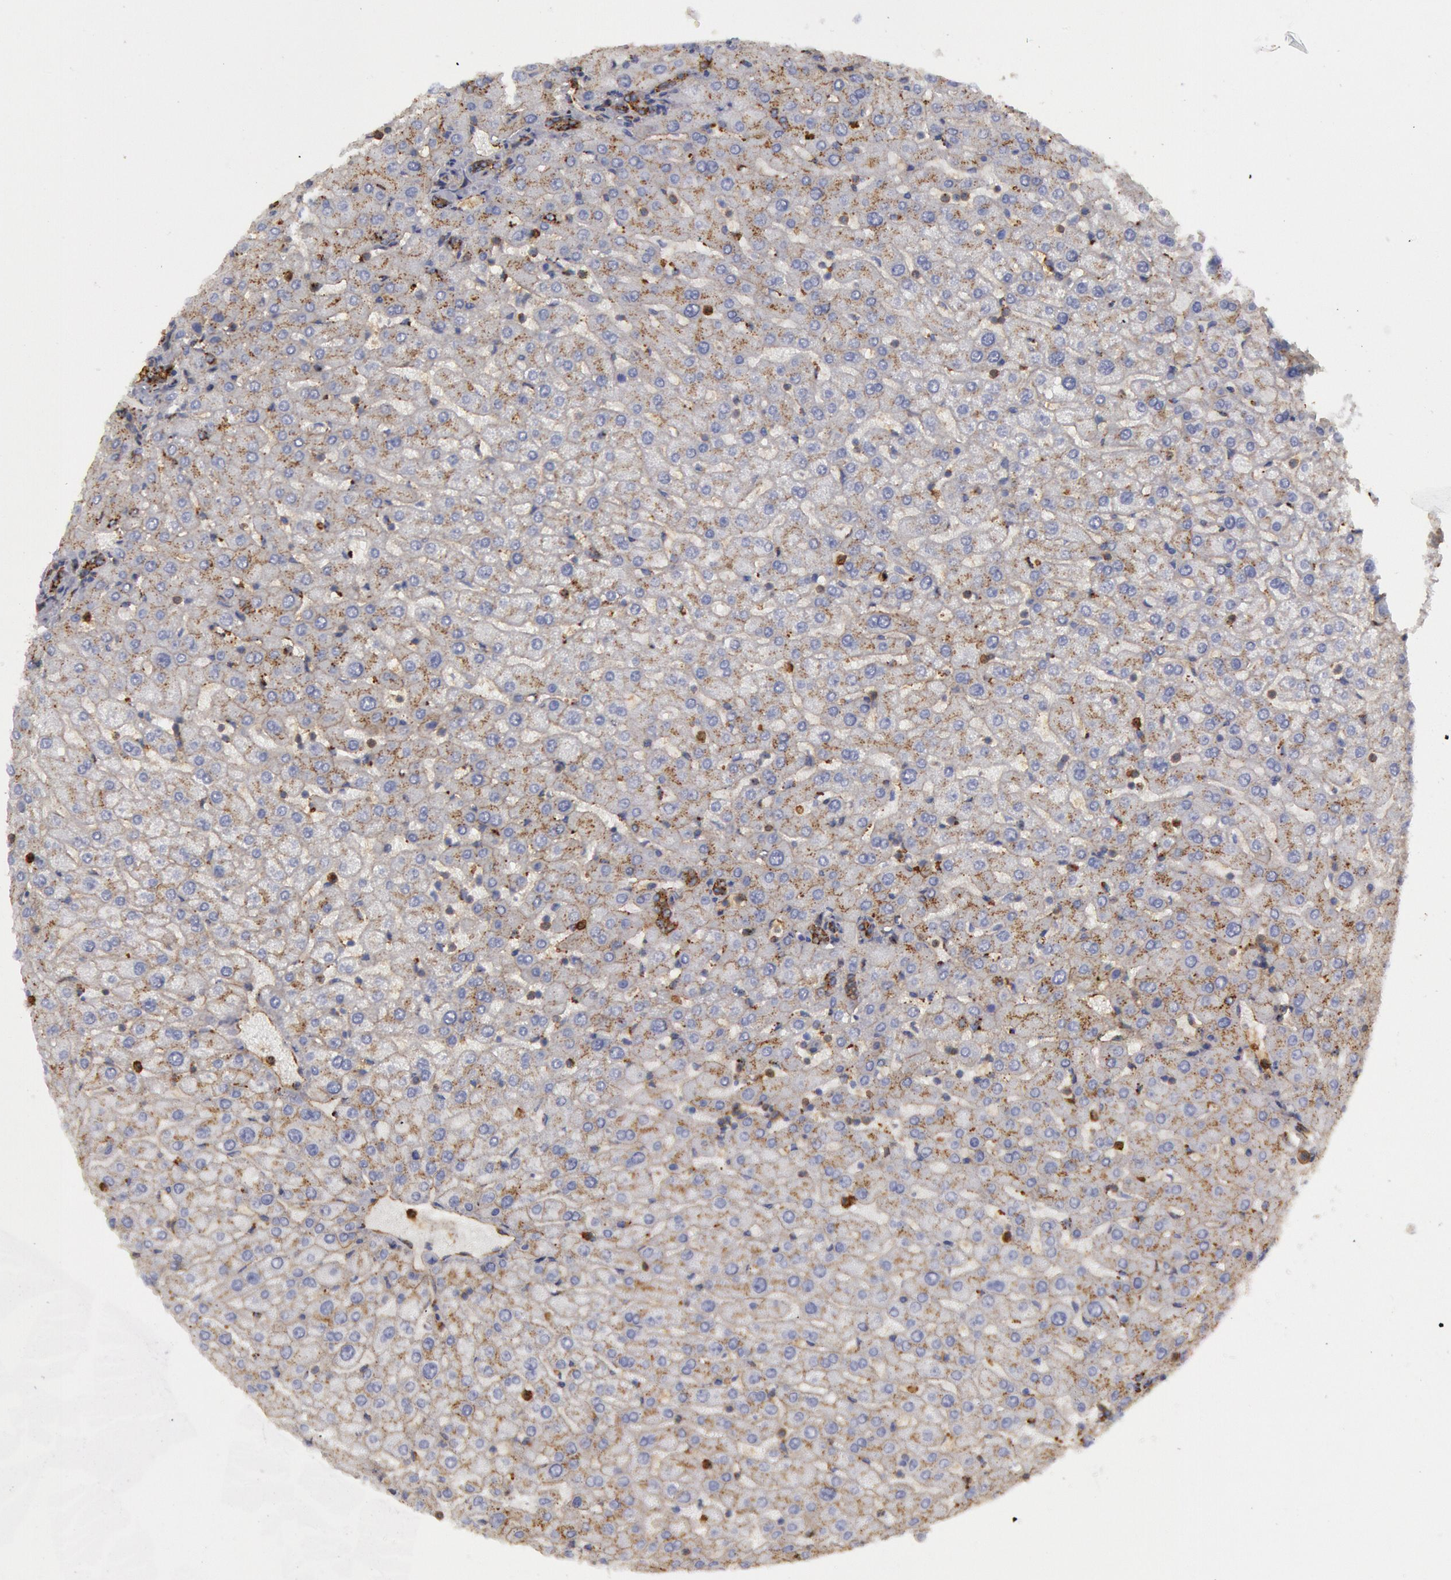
{"staining": {"intensity": "strong", "quantity": "25%-75%", "location": "cytoplasmic/membranous"}, "tissue": "liver", "cell_type": "Cholangiocytes", "image_type": "normal", "snomed": [{"axis": "morphology", "description": "Normal tissue, NOS"}, {"axis": "morphology", "description": "Fibrosis, NOS"}, {"axis": "topography", "description": "Liver"}], "caption": "The histopathology image demonstrates staining of unremarkable liver, revealing strong cytoplasmic/membranous protein expression (brown color) within cholangiocytes. (Brightfield microscopy of DAB IHC at high magnification).", "gene": "FLOT1", "patient": {"sex": "female", "age": 29}}